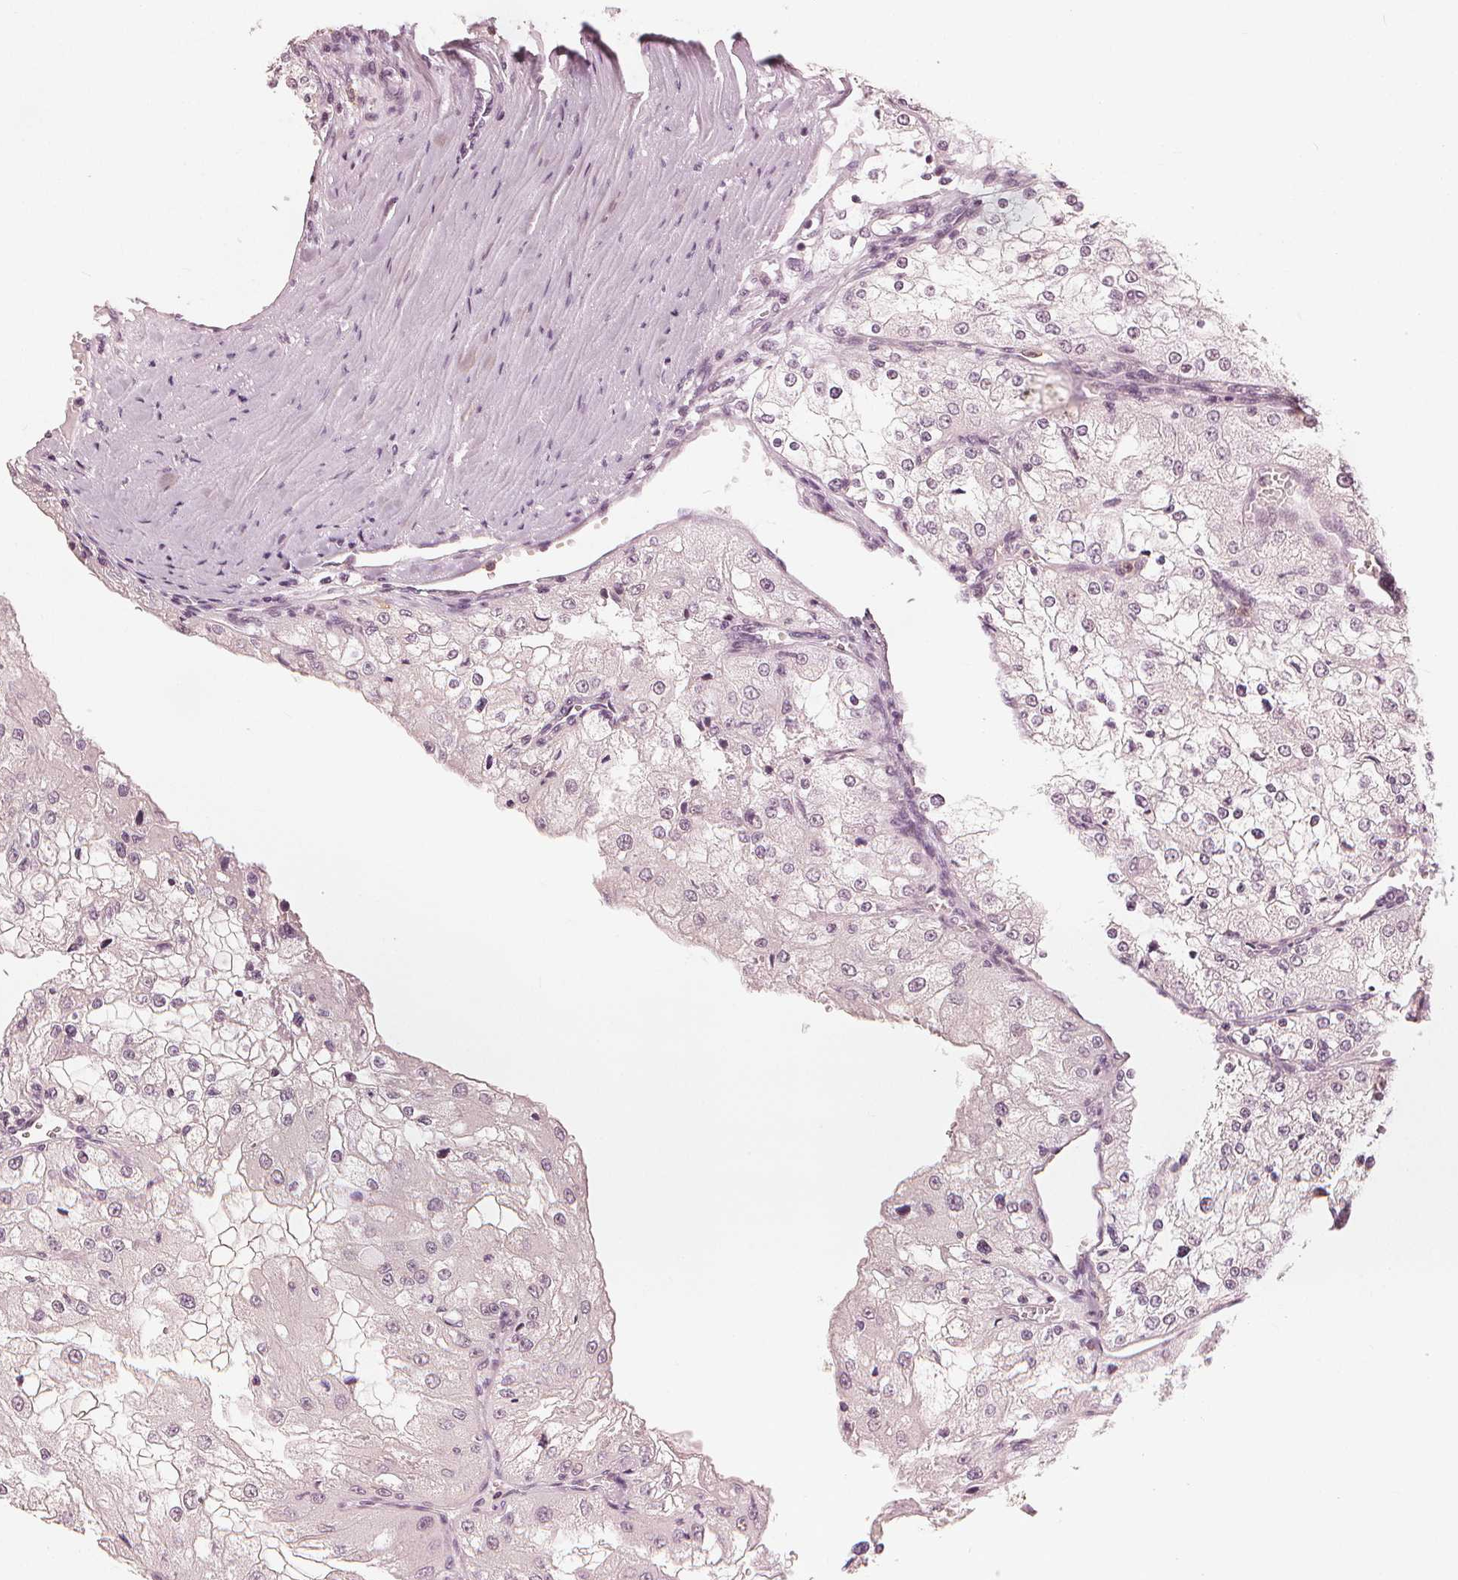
{"staining": {"intensity": "negative", "quantity": "none", "location": "none"}, "tissue": "renal cancer", "cell_type": "Tumor cells", "image_type": "cancer", "snomed": [{"axis": "morphology", "description": "Adenocarcinoma, NOS"}, {"axis": "topography", "description": "Kidney"}], "caption": "IHC histopathology image of adenocarcinoma (renal) stained for a protein (brown), which demonstrates no positivity in tumor cells.", "gene": "SLC34A1", "patient": {"sex": "female", "age": 74}}